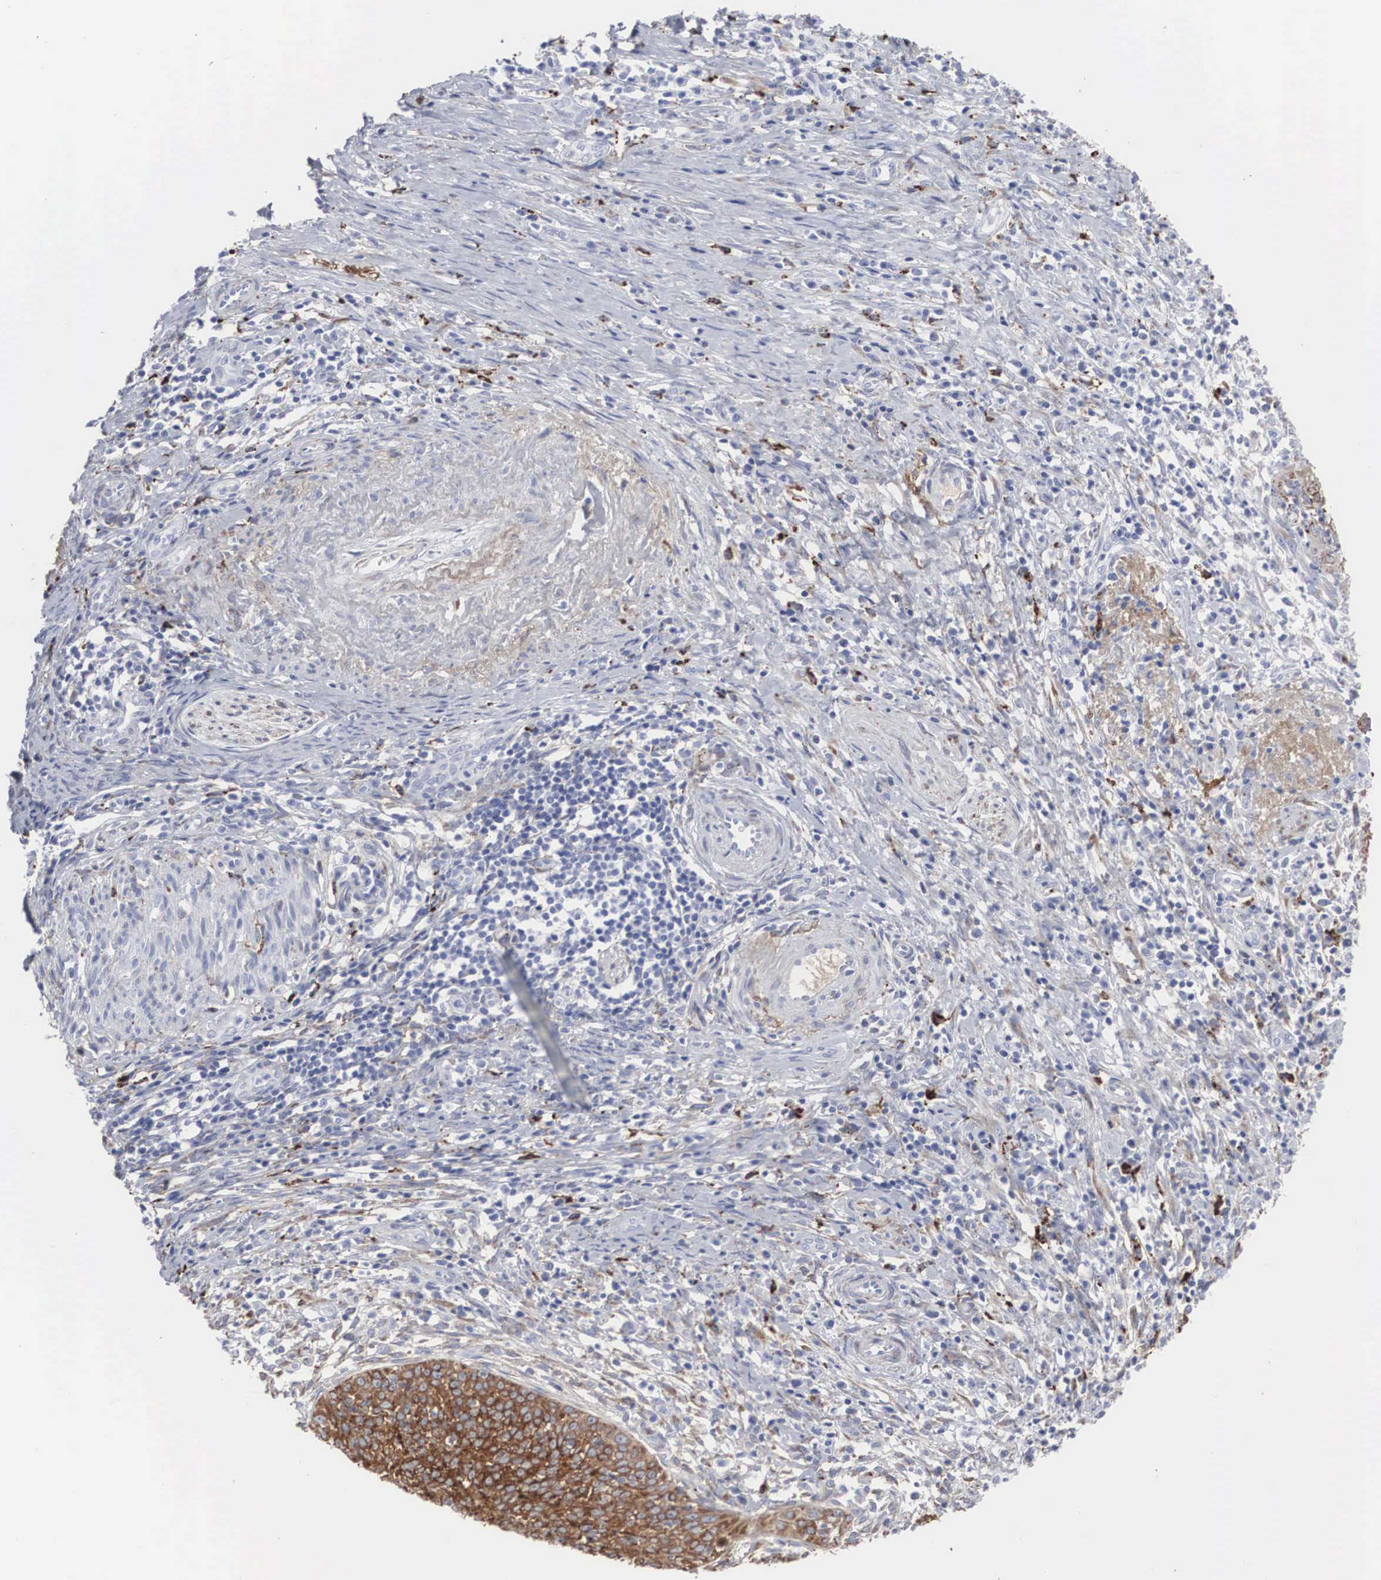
{"staining": {"intensity": "moderate", "quantity": ">75%", "location": "cytoplasmic/membranous"}, "tissue": "cervical cancer", "cell_type": "Tumor cells", "image_type": "cancer", "snomed": [{"axis": "morphology", "description": "Squamous cell carcinoma, NOS"}, {"axis": "topography", "description": "Cervix"}], "caption": "Moderate cytoplasmic/membranous expression for a protein is appreciated in about >75% of tumor cells of cervical cancer using IHC.", "gene": "LGALS3BP", "patient": {"sex": "female", "age": 41}}